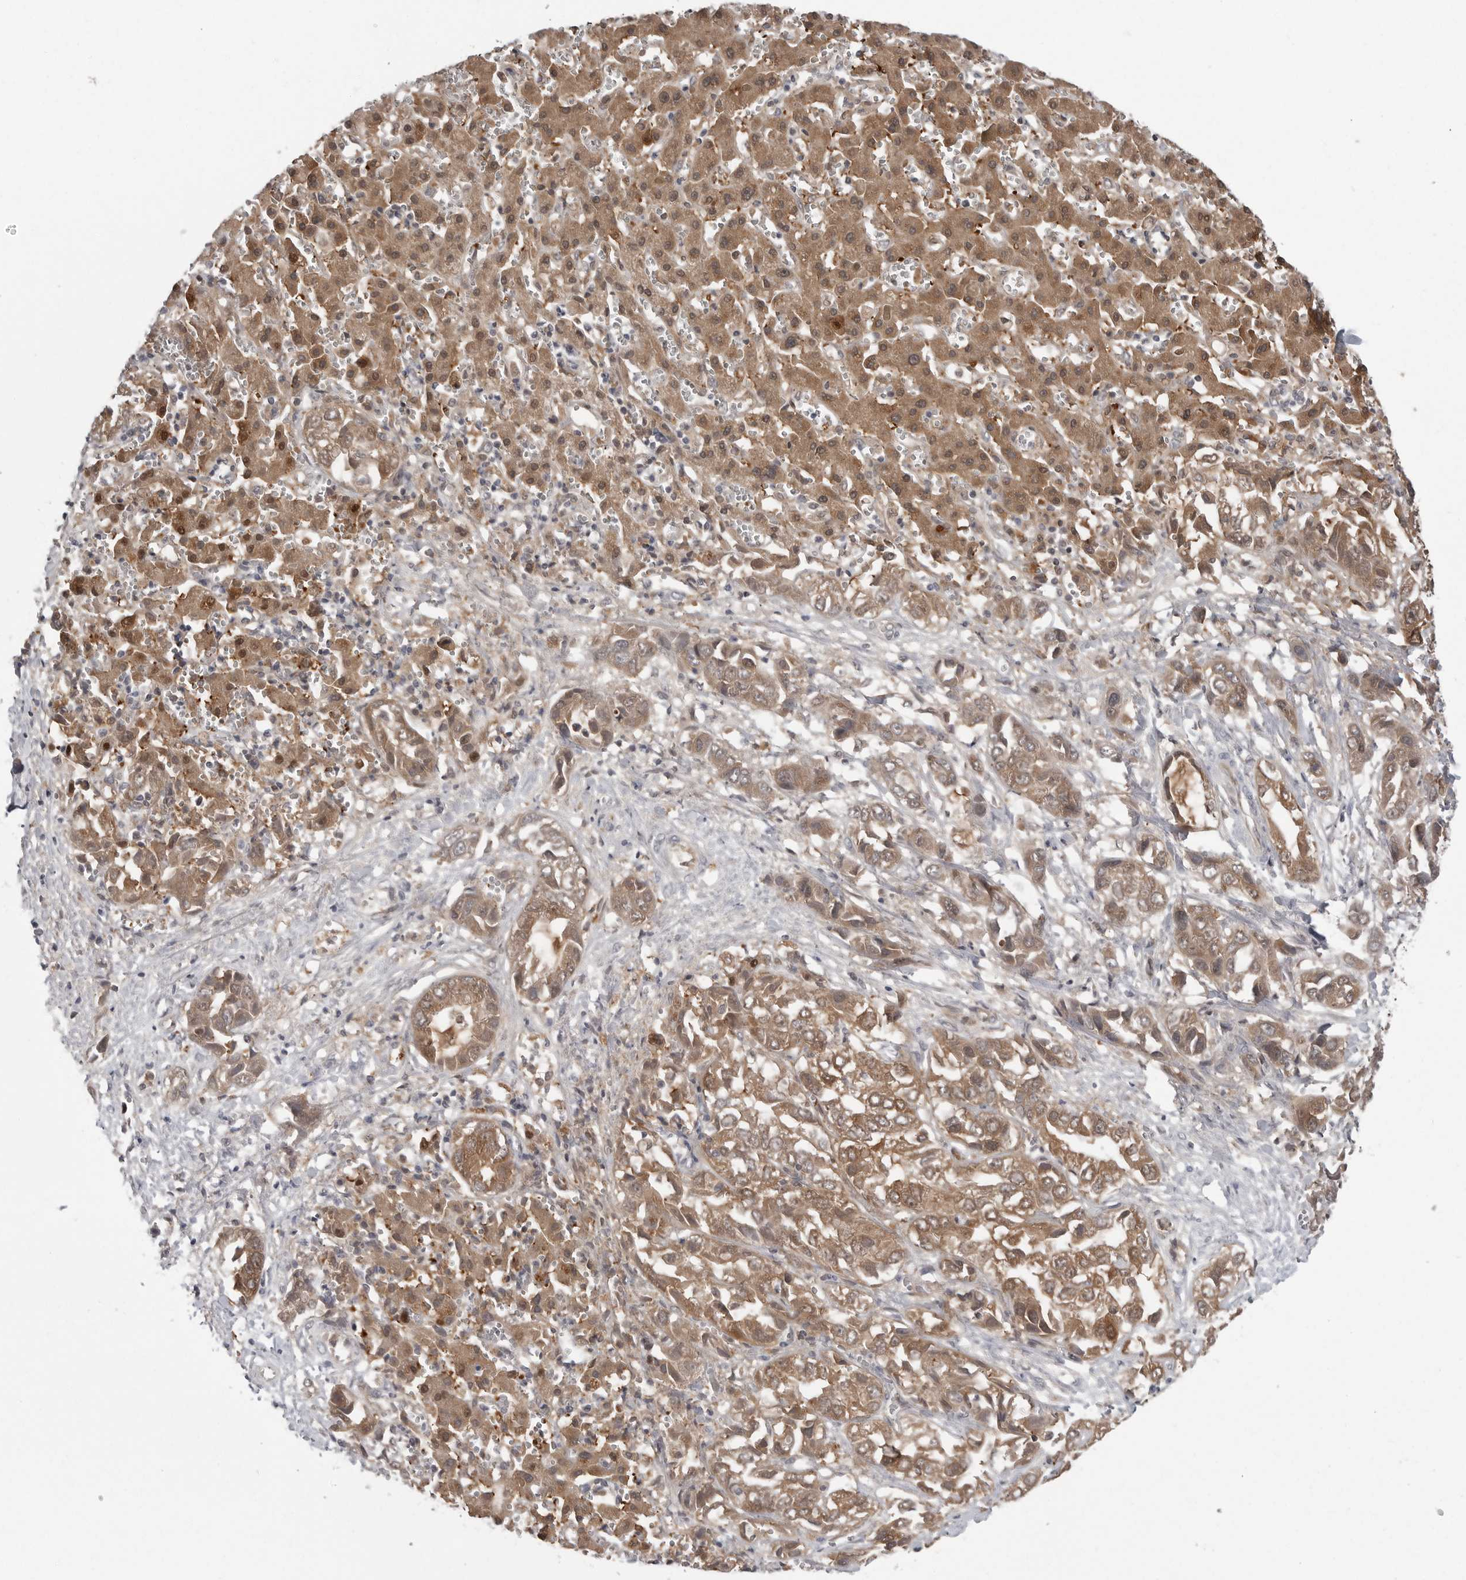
{"staining": {"intensity": "moderate", "quantity": ">75%", "location": "cytoplasmic/membranous,nuclear"}, "tissue": "liver cancer", "cell_type": "Tumor cells", "image_type": "cancer", "snomed": [{"axis": "morphology", "description": "Cholangiocarcinoma"}, {"axis": "topography", "description": "Liver"}], "caption": "Protein staining of liver cancer (cholangiocarcinoma) tissue shows moderate cytoplasmic/membranous and nuclear positivity in approximately >75% of tumor cells. (DAB (3,3'-diaminobenzidine) = brown stain, brightfield microscopy at high magnification).", "gene": "PNPO", "patient": {"sex": "female", "age": 52}}